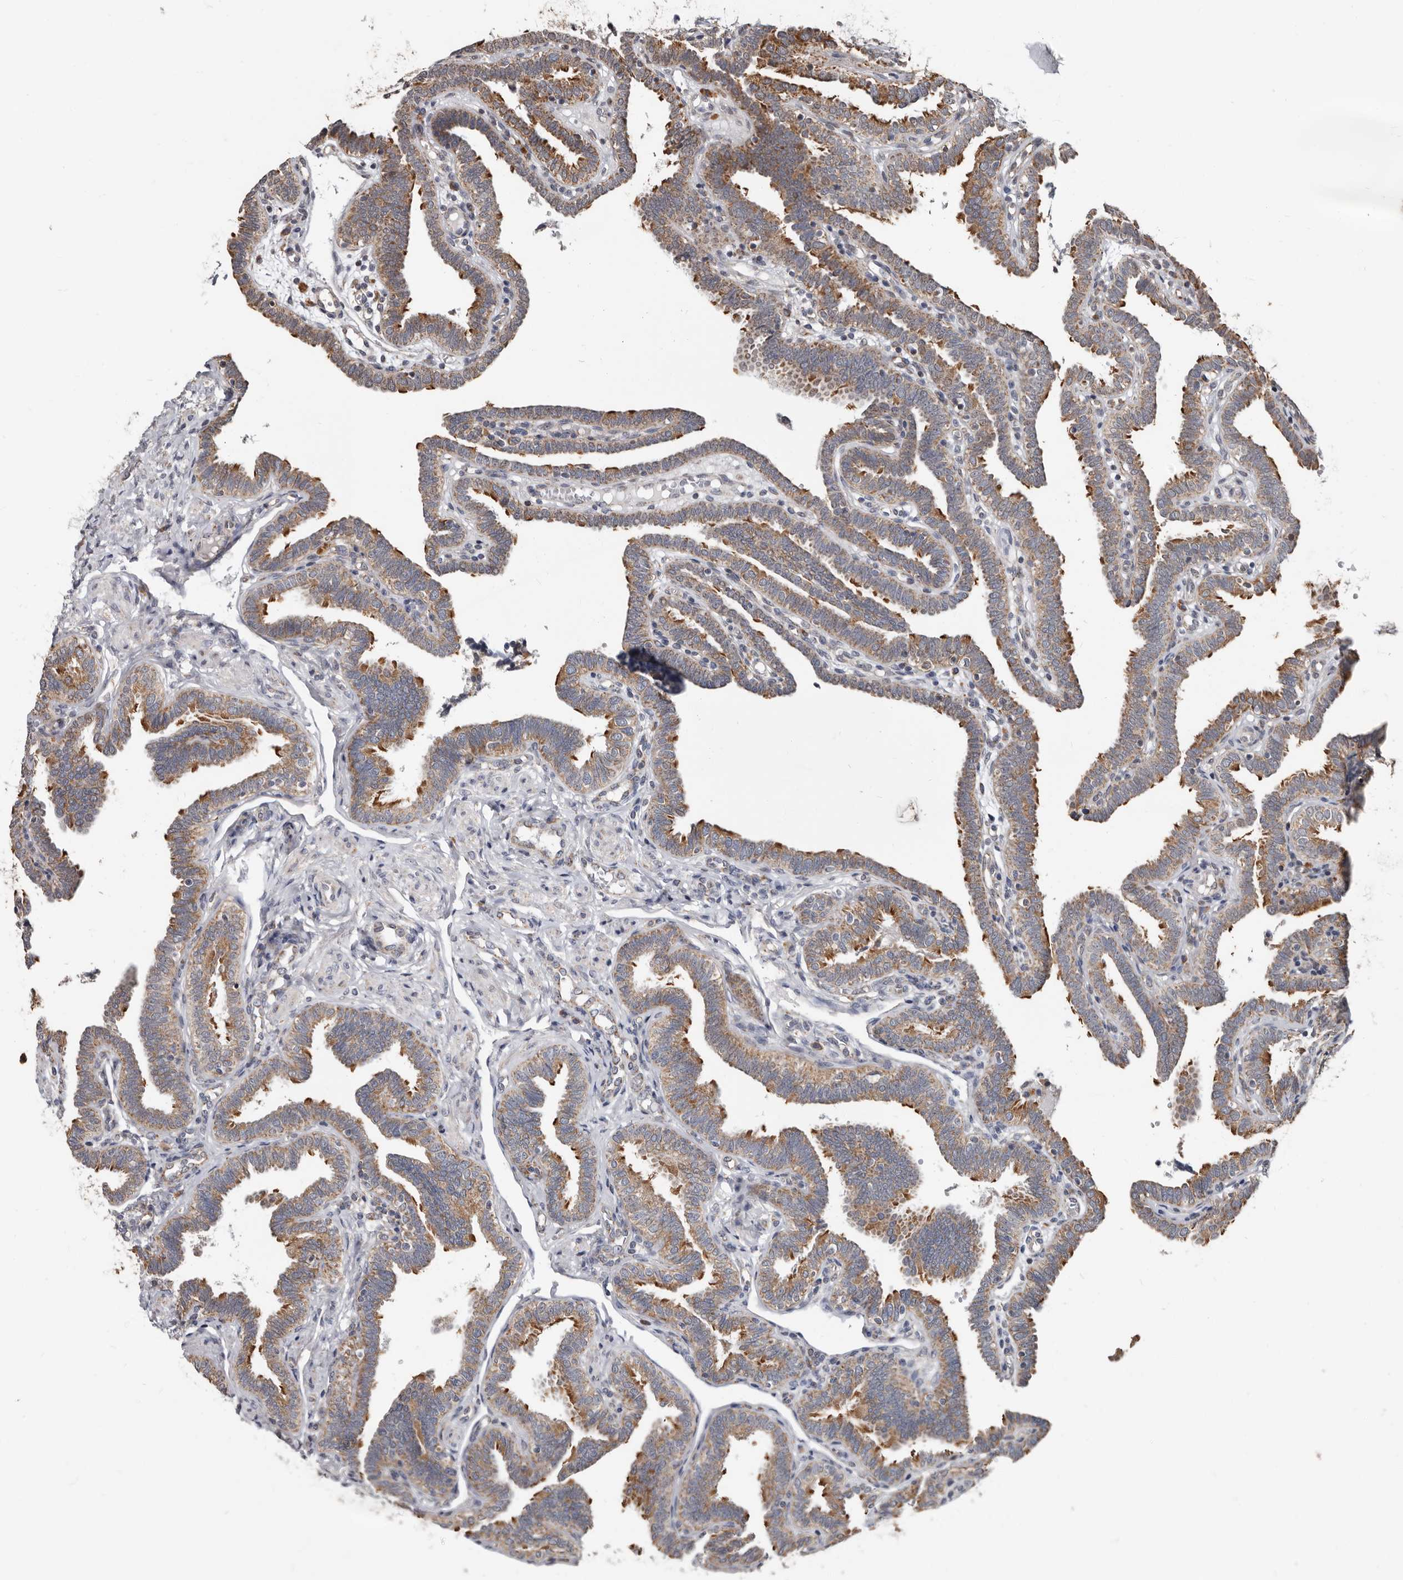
{"staining": {"intensity": "moderate", "quantity": ">75%", "location": "cytoplasmic/membranous"}, "tissue": "fallopian tube", "cell_type": "Glandular cells", "image_type": "normal", "snomed": [{"axis": "morphology", "description": "Normal tissue, NOS"}, {"axis": "topography", "description": "Fallopian tube"}], "caption": "This is an image of immunohistochemistry (IHC) staining of benign fallopian tube, which shows moderate positivity in the cytoplasmic/membranous of glandular cells.", "gene": "MRPL18", "patient": {"sex": "female", "age": 39}}